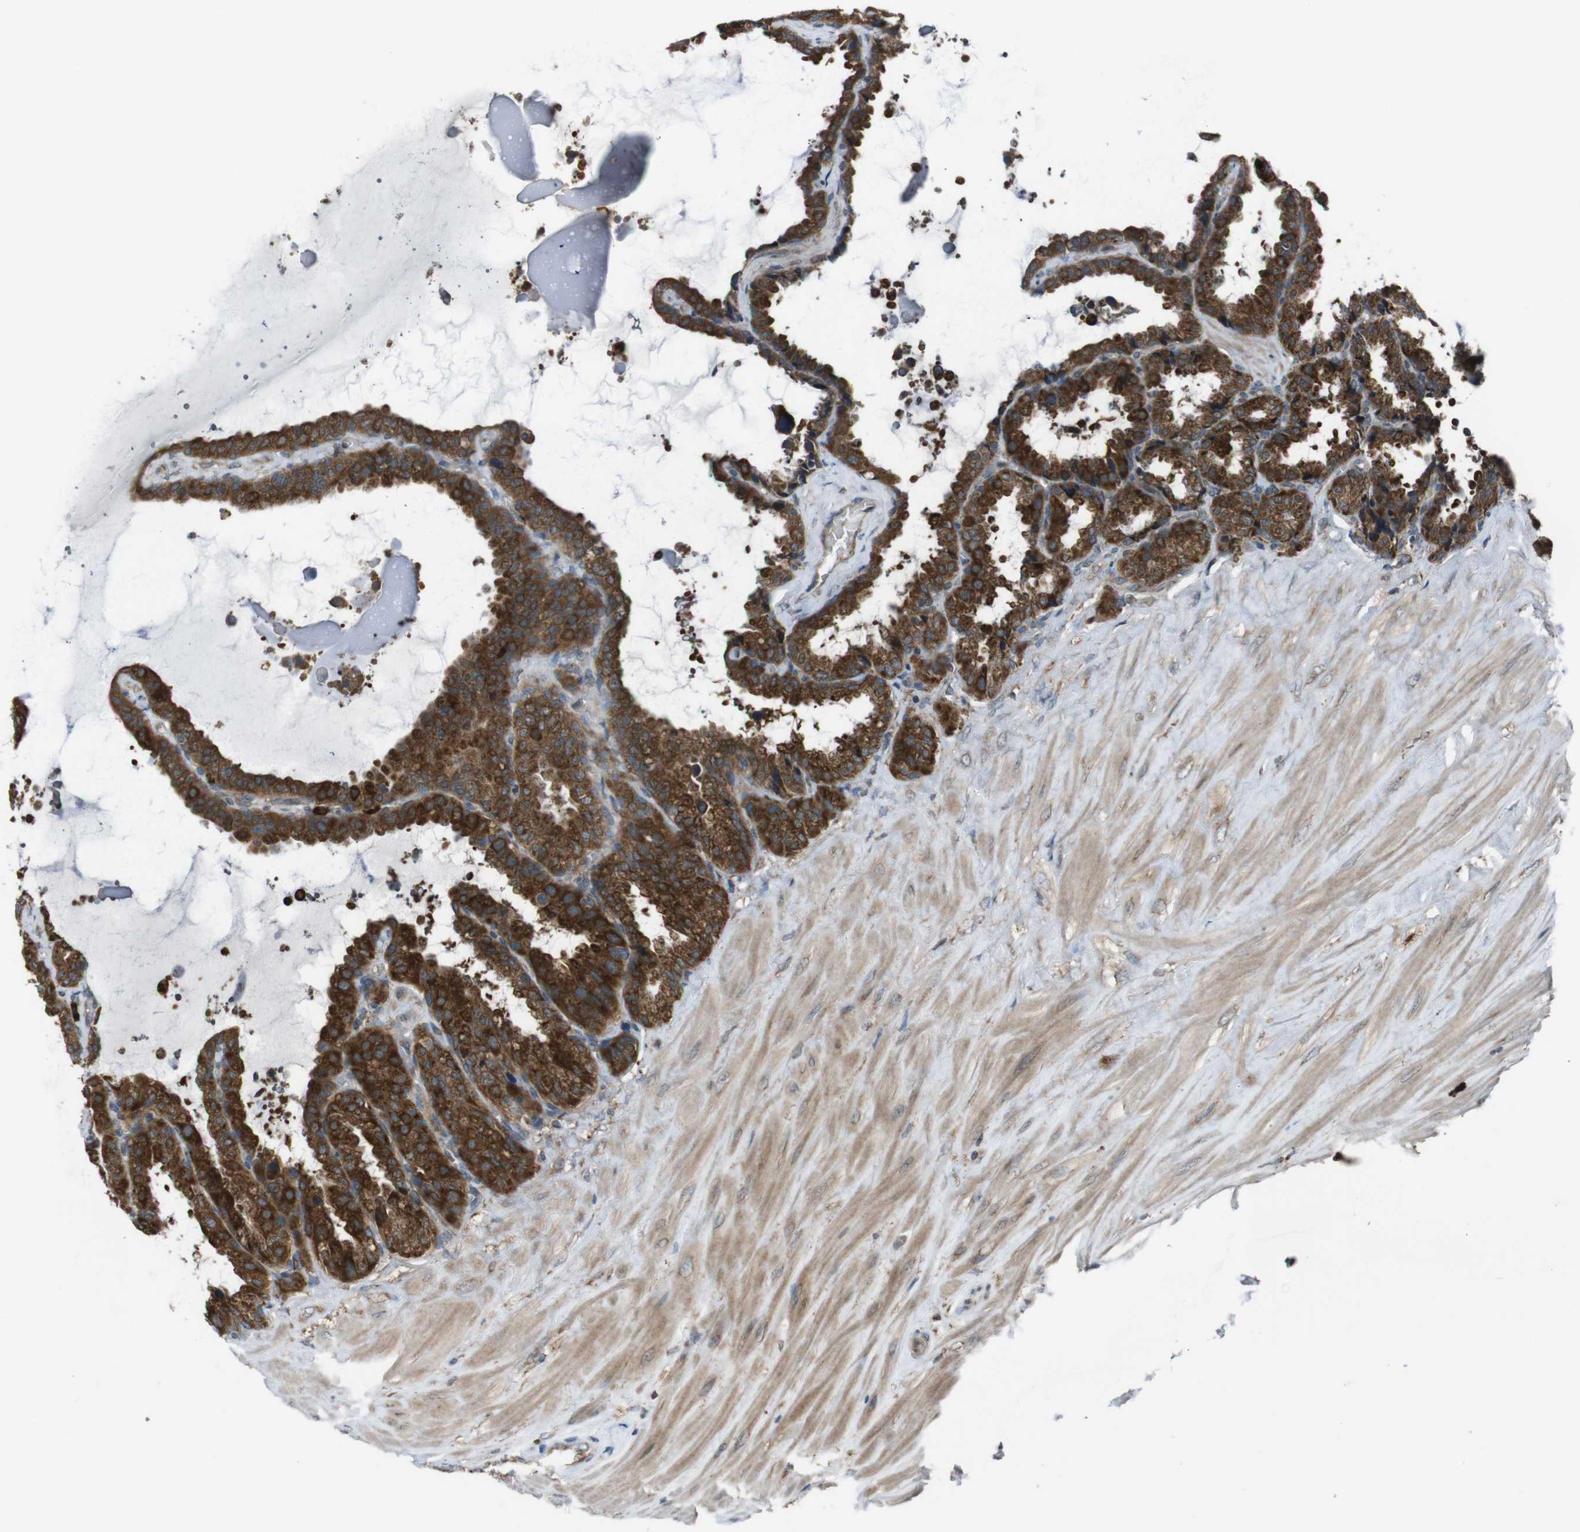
{"staining": {"intensity": "strong", "quantity": ">75%", "location": "cytoplasmic/membranous"}, "tissue": "seminal vesicle", "cell_type": "Glandular cells", "image_type": "normal", "snomed": [{"axis": "morphology", "description": "Normal tissue, NOS"}, {"axis": "topography", "description": "Seminal veicle"}], "caption": "Human seminal vesicle stained for a protein (brown) demonstrates strong cytoplasmic/membranous positive positivity in about >75% of glandular cells.", "gene": "SSR3", "patient": {"sex": "male", "age": 46}}